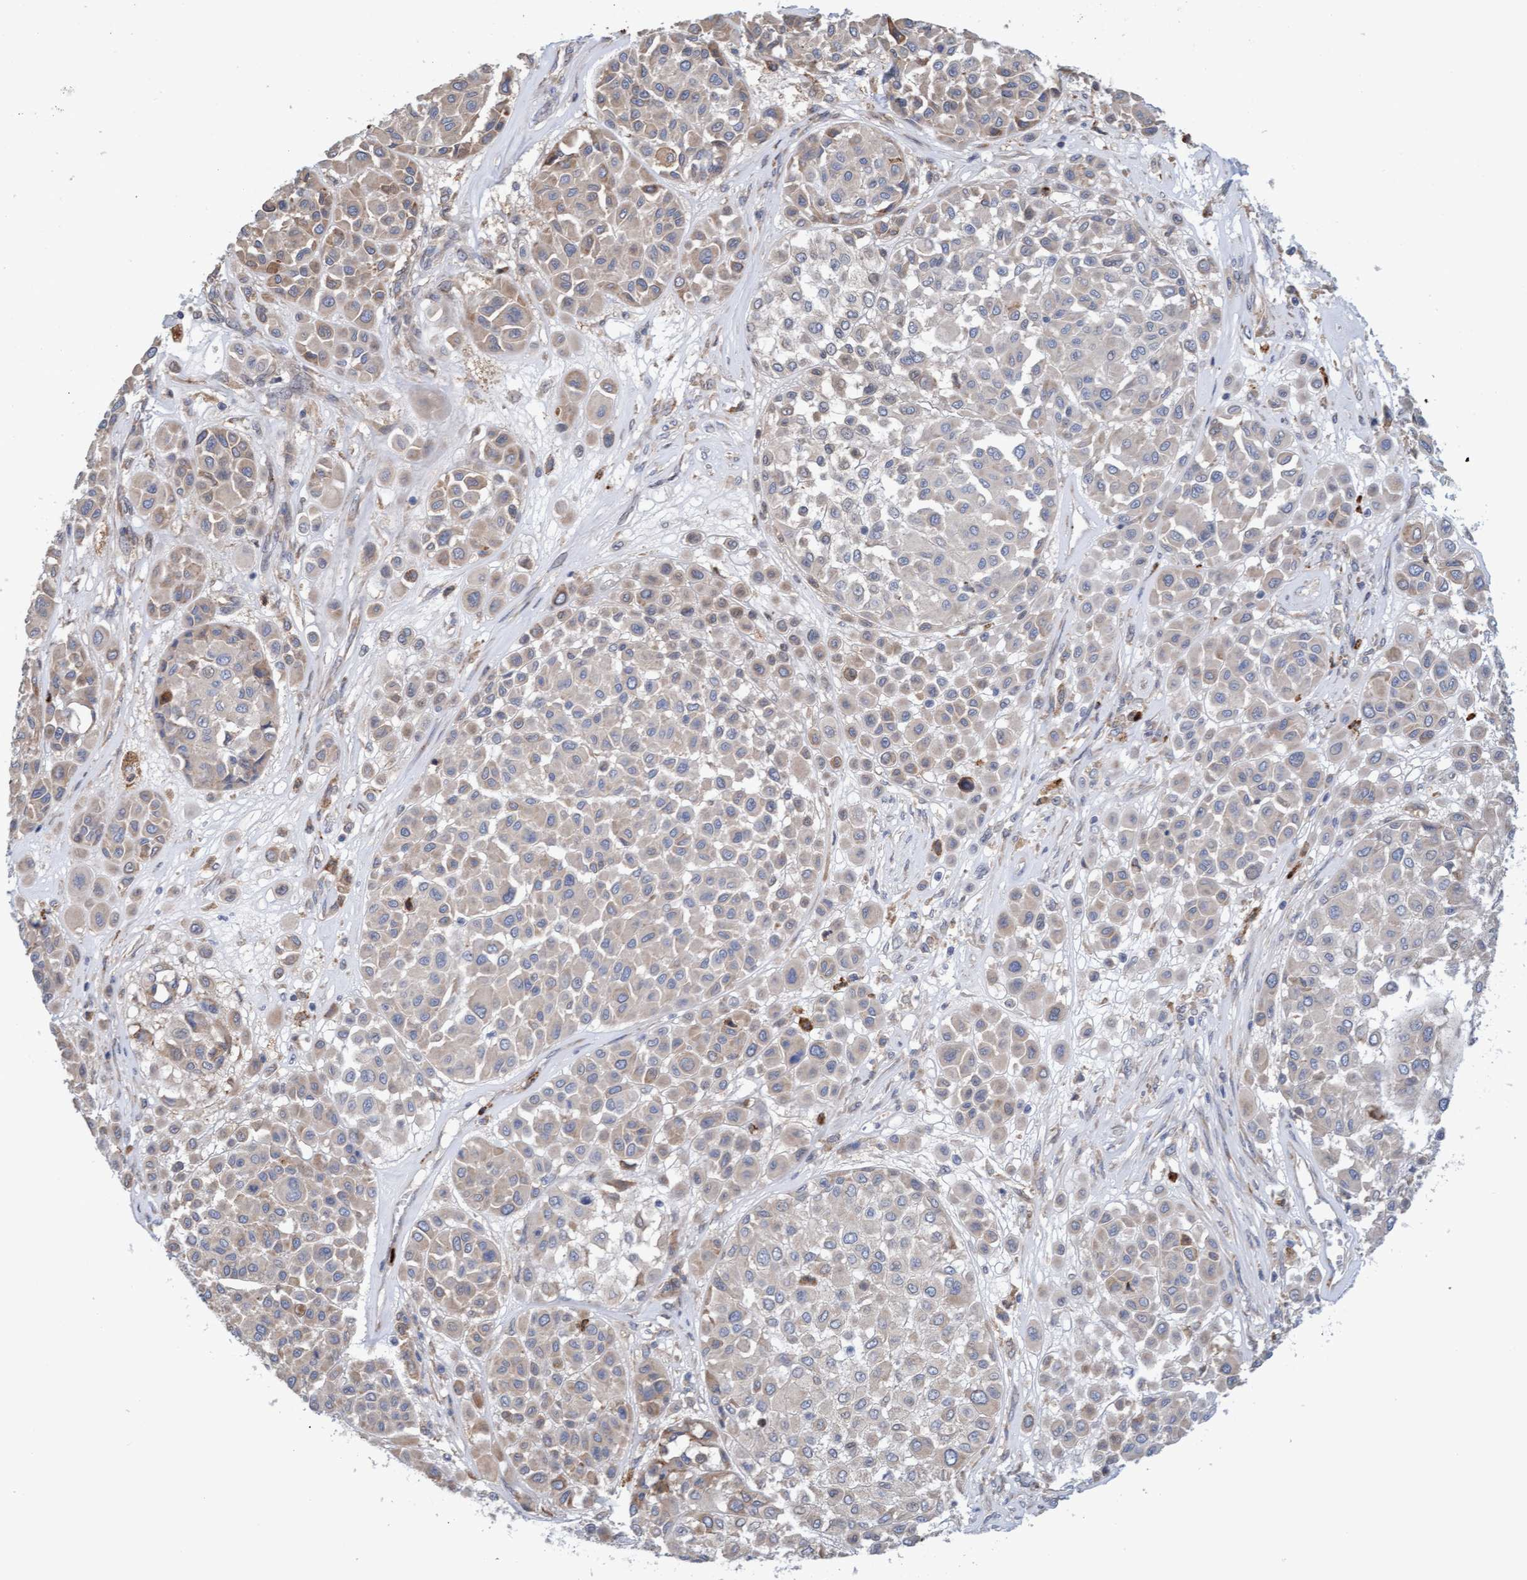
{"staining": {"intensity": "weak", "quantity": "<25%", "location": "cytoplasmic/membranous"}, "tissue": "melanoma", "cell_type": "Tumor cells", "image_type": "cancer", "snomed": [{"axis": "morphology", "description": "Malignant melanoma, Metastatic site"}, {"axis": "topography", "description": "Soft tissue"}], "caption": "A photomicrograph of melanoma stained for a protein displays no brown staining in tumor cells.", "gene": "MMP8", "patient": {"sex": "male", "age": 41}}